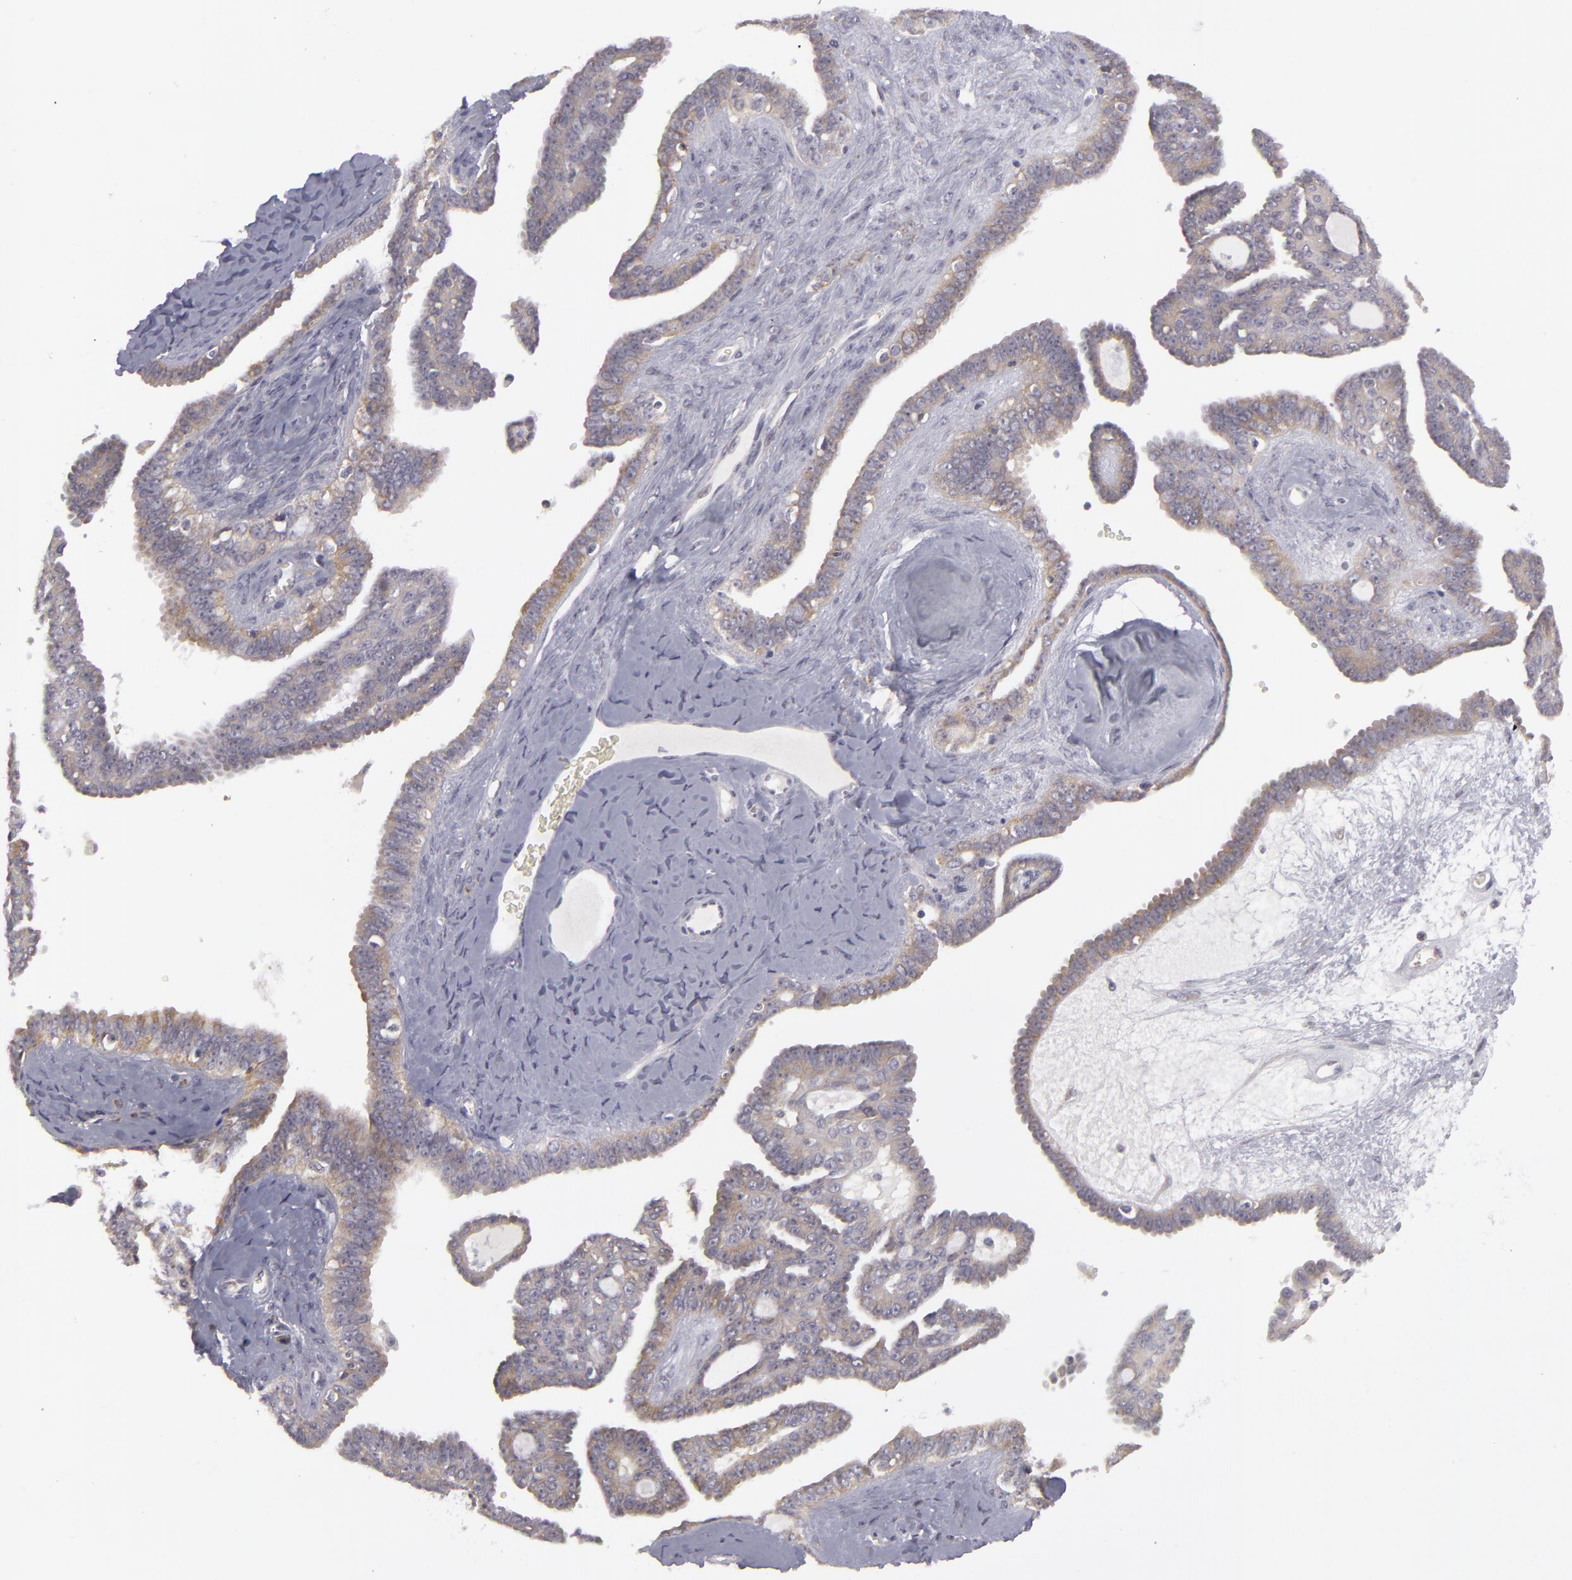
{"staining": {"intensity": "weak", "quantity": "25%-75%", "location": "cytoplasmic/membranous"}, "tissue": "ovarian cancer", "cell_type": "Tumor cells", "image_type": "cancer", "snomed": [{"axis": "morphology", "description": "Cystadenocarcinoma, serous, NOS"}, {"axis": "topography", "description": "Ovary"}], "caption": "A brown stain highlights weak cytoplasmic/membranous staining of a protein in human ovarian cancer (serous cystadenocarcinoma) tumor cells.", "gene": "ATP2B3", "patient": {"sex": "female", "age": 71}}